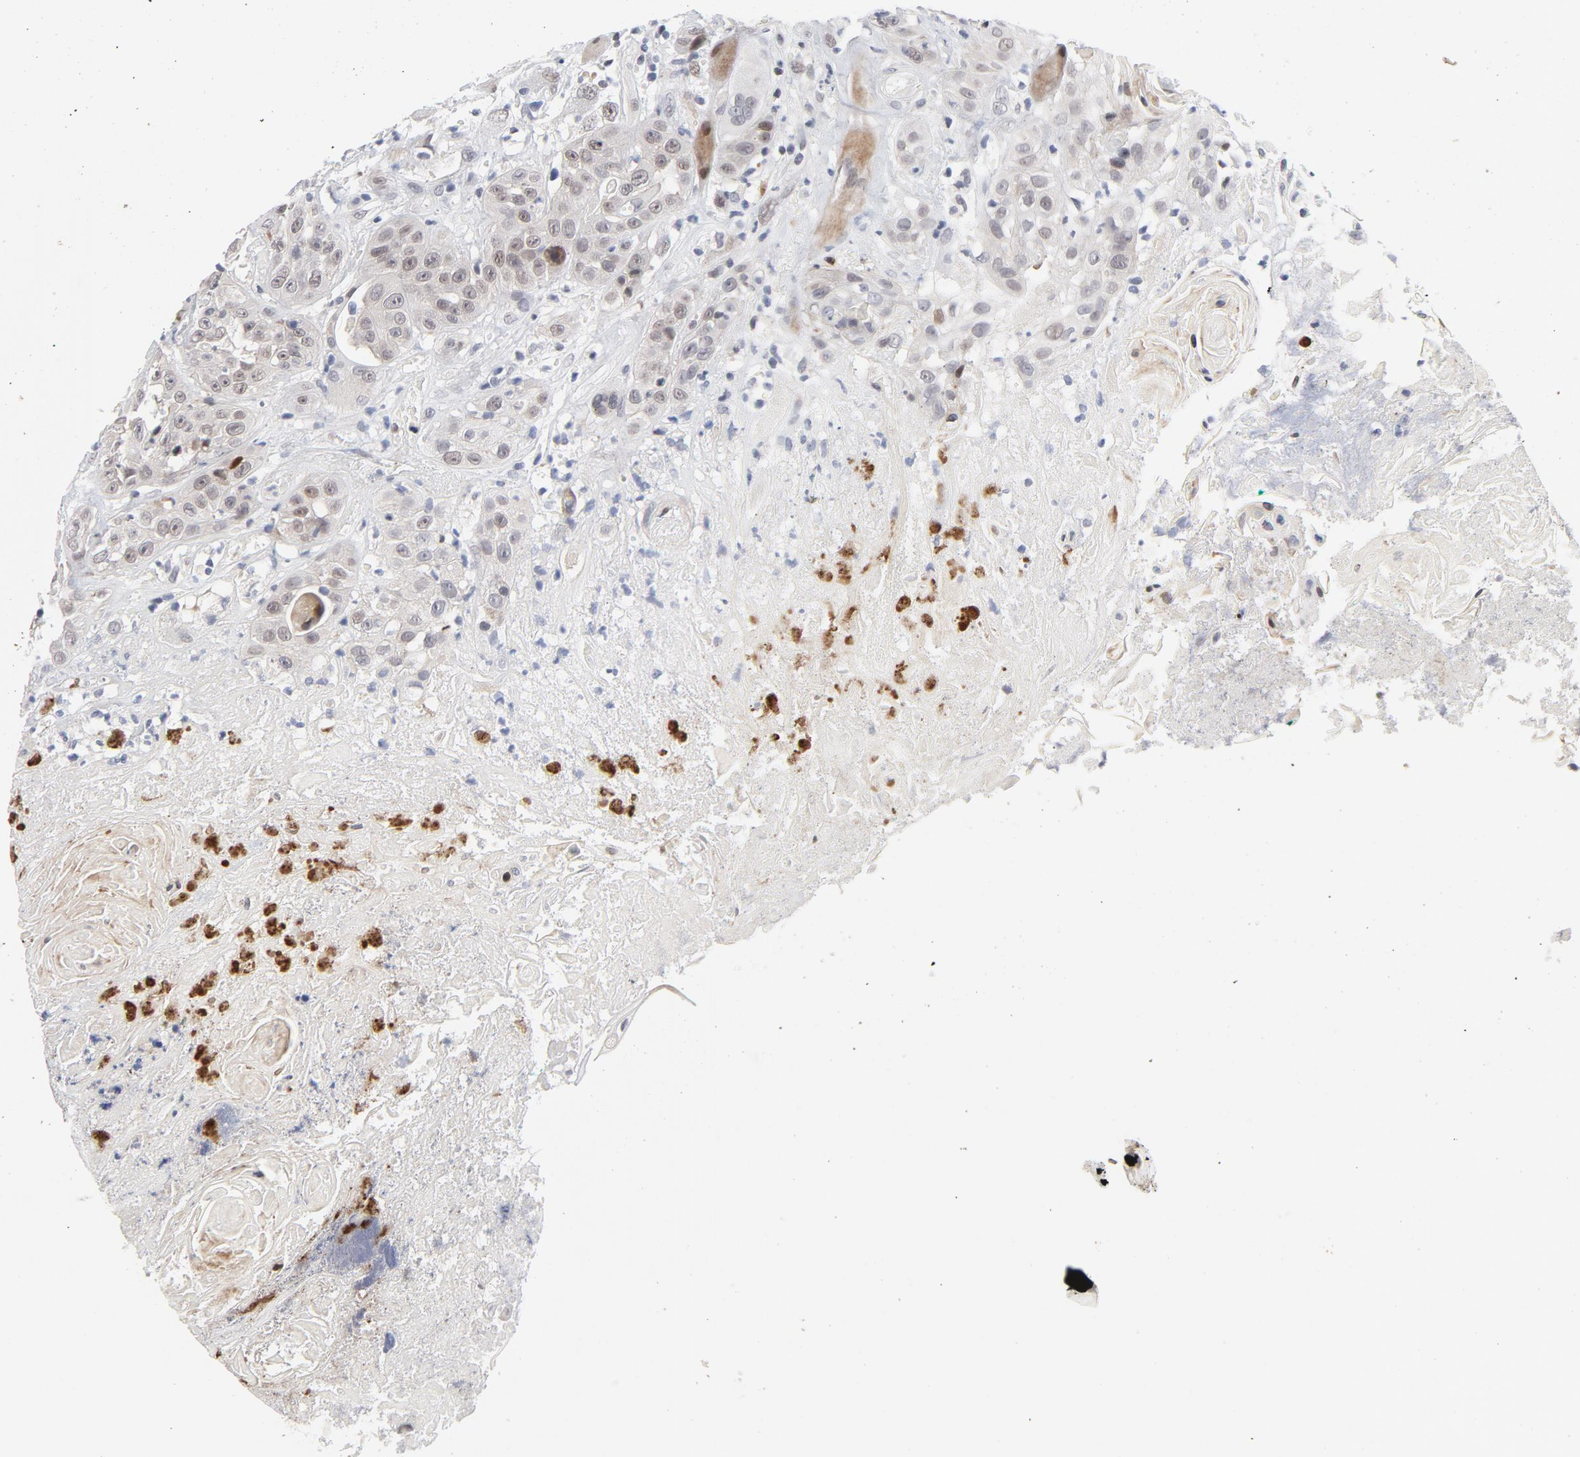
{"staining": {"intensity": "weak", "quantity": "<25%", "location": "cytoplasmic/membranous,nuclear"}, "tissue": "head and neck cancer", "cell_type": "Tumor cells", "image_type": "cancer", "snomed": [{"axis": "morphology", "description": "Squamous cell carcinoma, NOS"}, {"axis": "topography", "description": "Head-Neck"}], "caption": "Immunohistochemistry (IHC) histopathology image of neoplastic tissue: human squamous cell carcinoma (head and neck) stained with DAB (3,3'-diaminobenzidine) displays no significant protein staining in tumor cells.", "gene": "NFIC", "patient": {"sex": "female", "age": 84}}